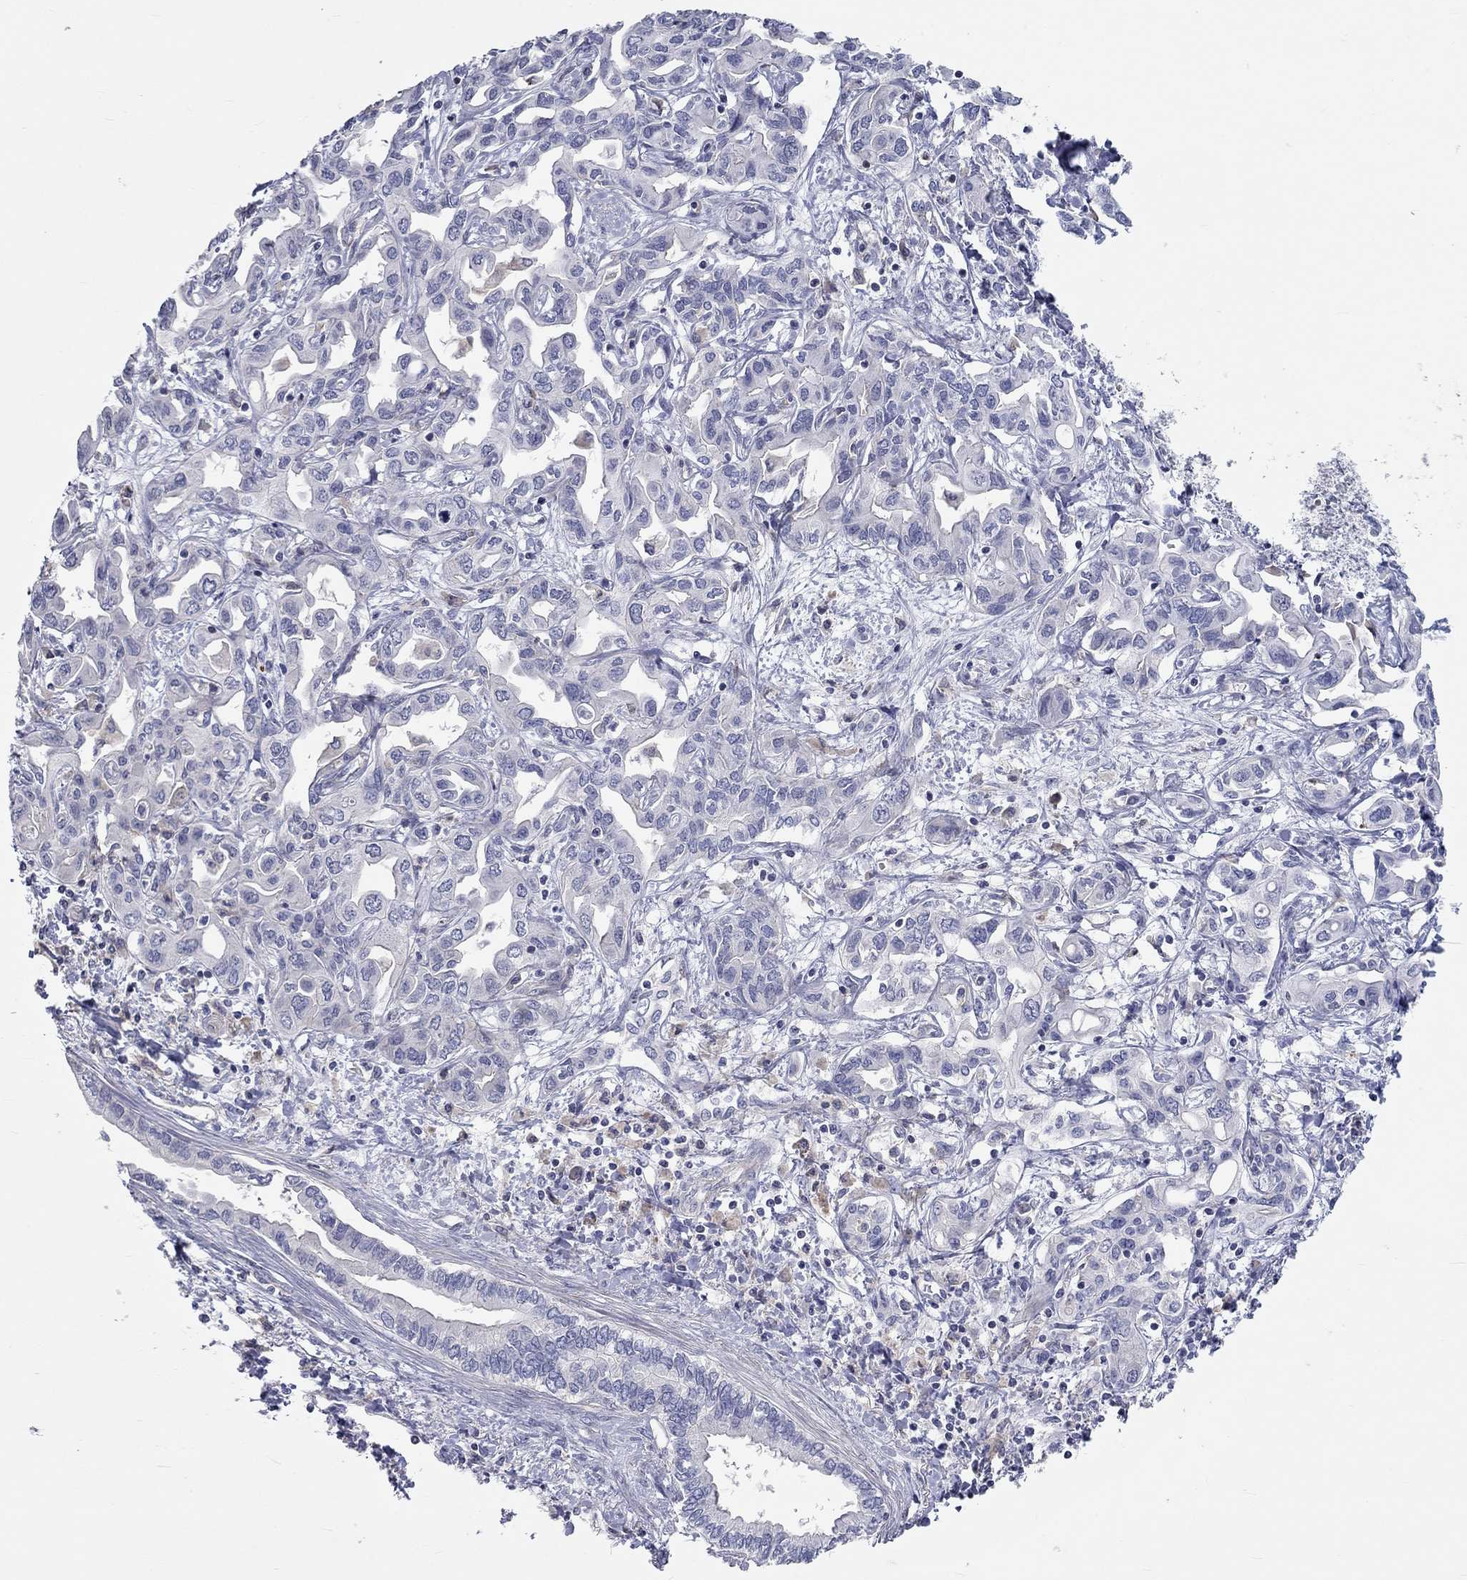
{"staining": {"intensity": "negative", "quantity": "none", "location": "none"}, "tissue": "liver cancer", "cell_type": "Tumor cells", "image_type": "cancer", "snomed": [{"axis": "morphology", "description": "Cholangiocarcinoma"}, {"axis": "topography", "description": "Liver"}], "caption": "The micrograph exhibits no significant positivity in tumor cells of liver cancer (cholangiocarcinoma). (Immunohistochemistry (ihc), brightfield microscopy, high magnification).", "gene": "PCDHGA10", "patient": {"sex": "female", "age": 64}}